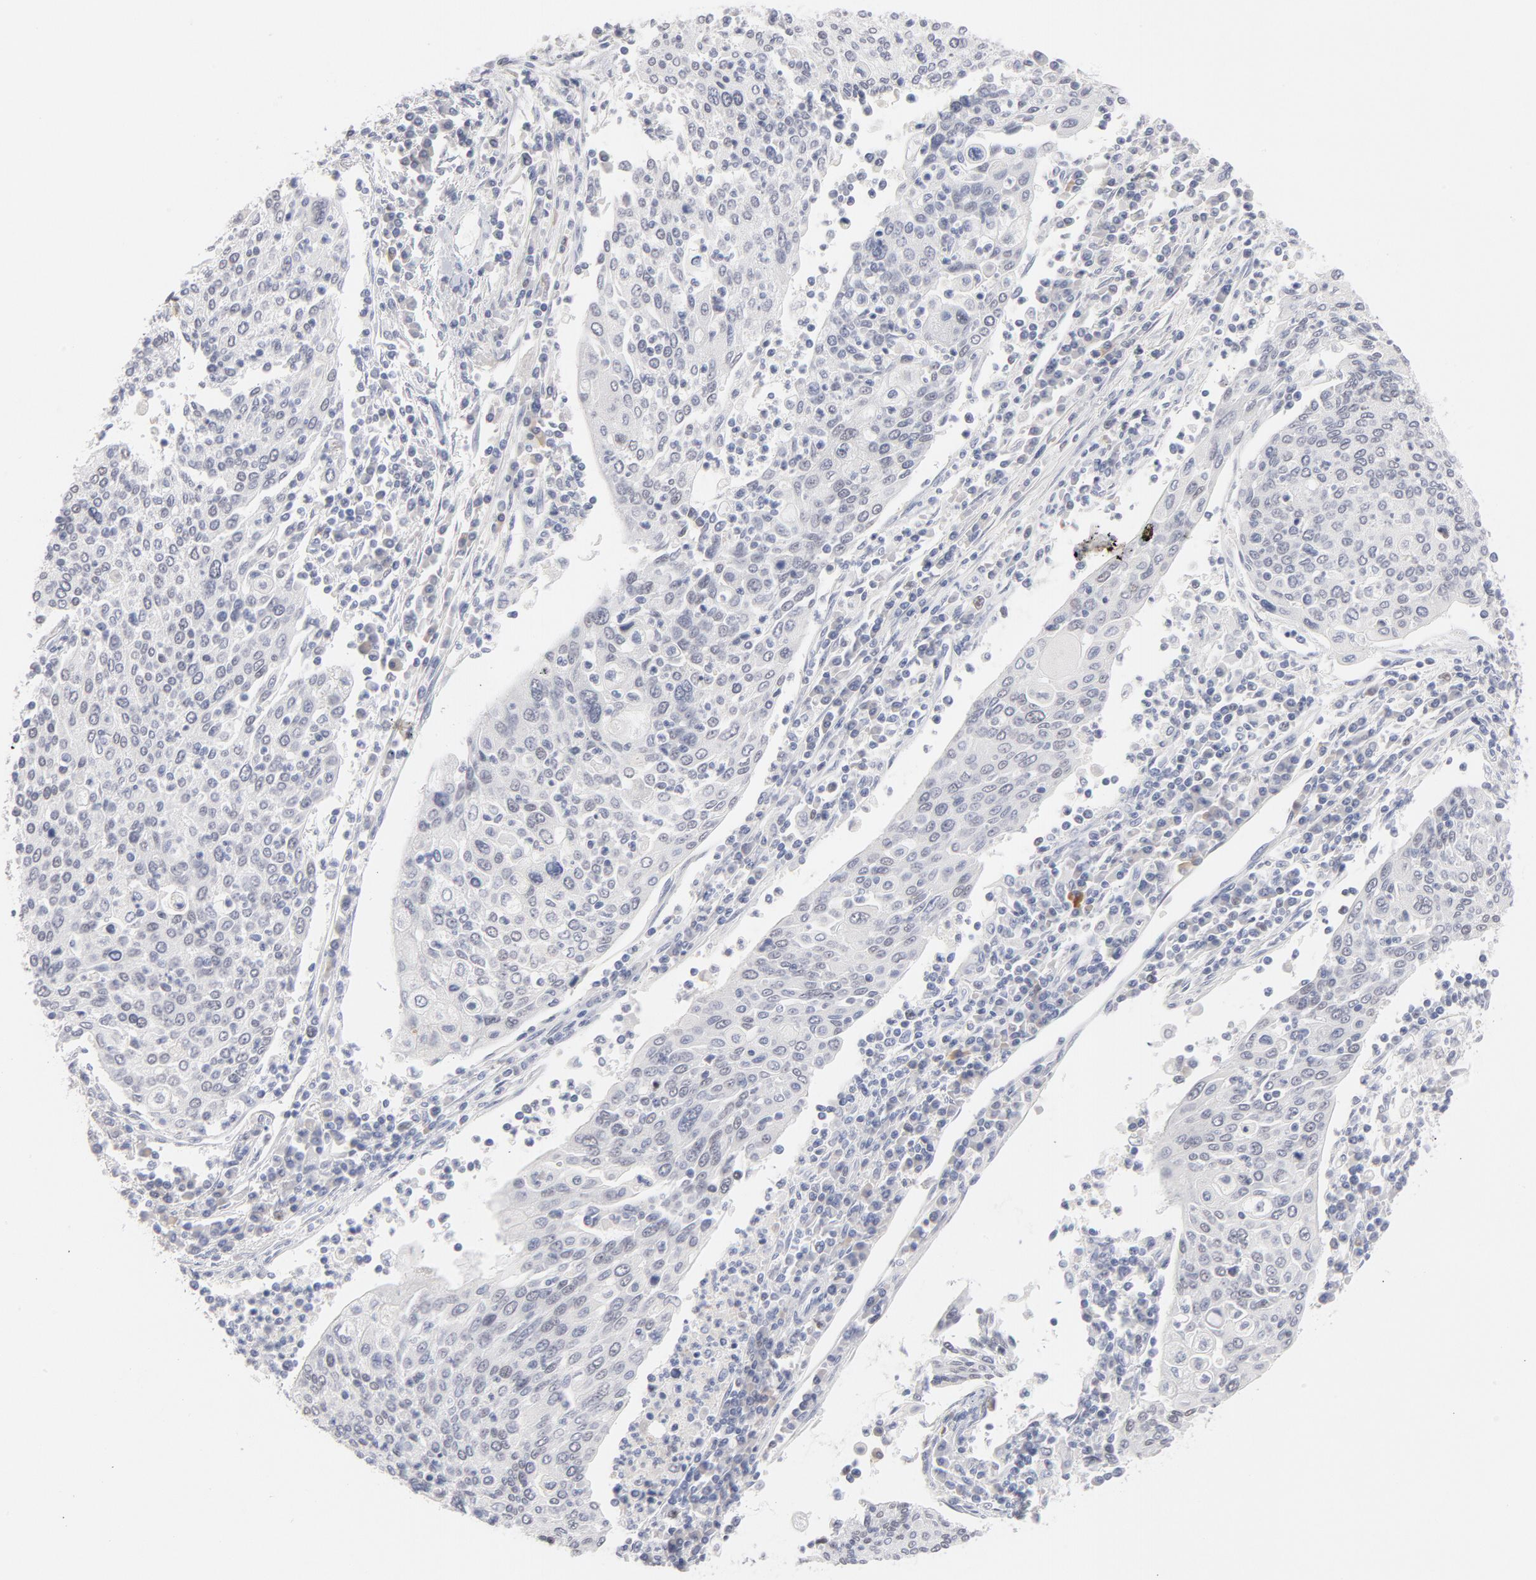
{"staining": {"intensity": "negative", "quantity": "none", "location": "none"}, "tissue": "cervical cancer", "cell_type": "Tumor cells", "image_type": "cancer", "snomed": [{"axis": "morphology", "description": "Squamous cell carcinoma, NOS"}, {"axis": "topography", "description": "Cervix"}], "caption": "The immunohistochemistry (IHC) photomicrograph has no significant staining in tumor cells of cervical cancer (squamous cell carcinoma) tissue.", "gene": "MCM7", "patient": {"sex": "female", "age": 40}}